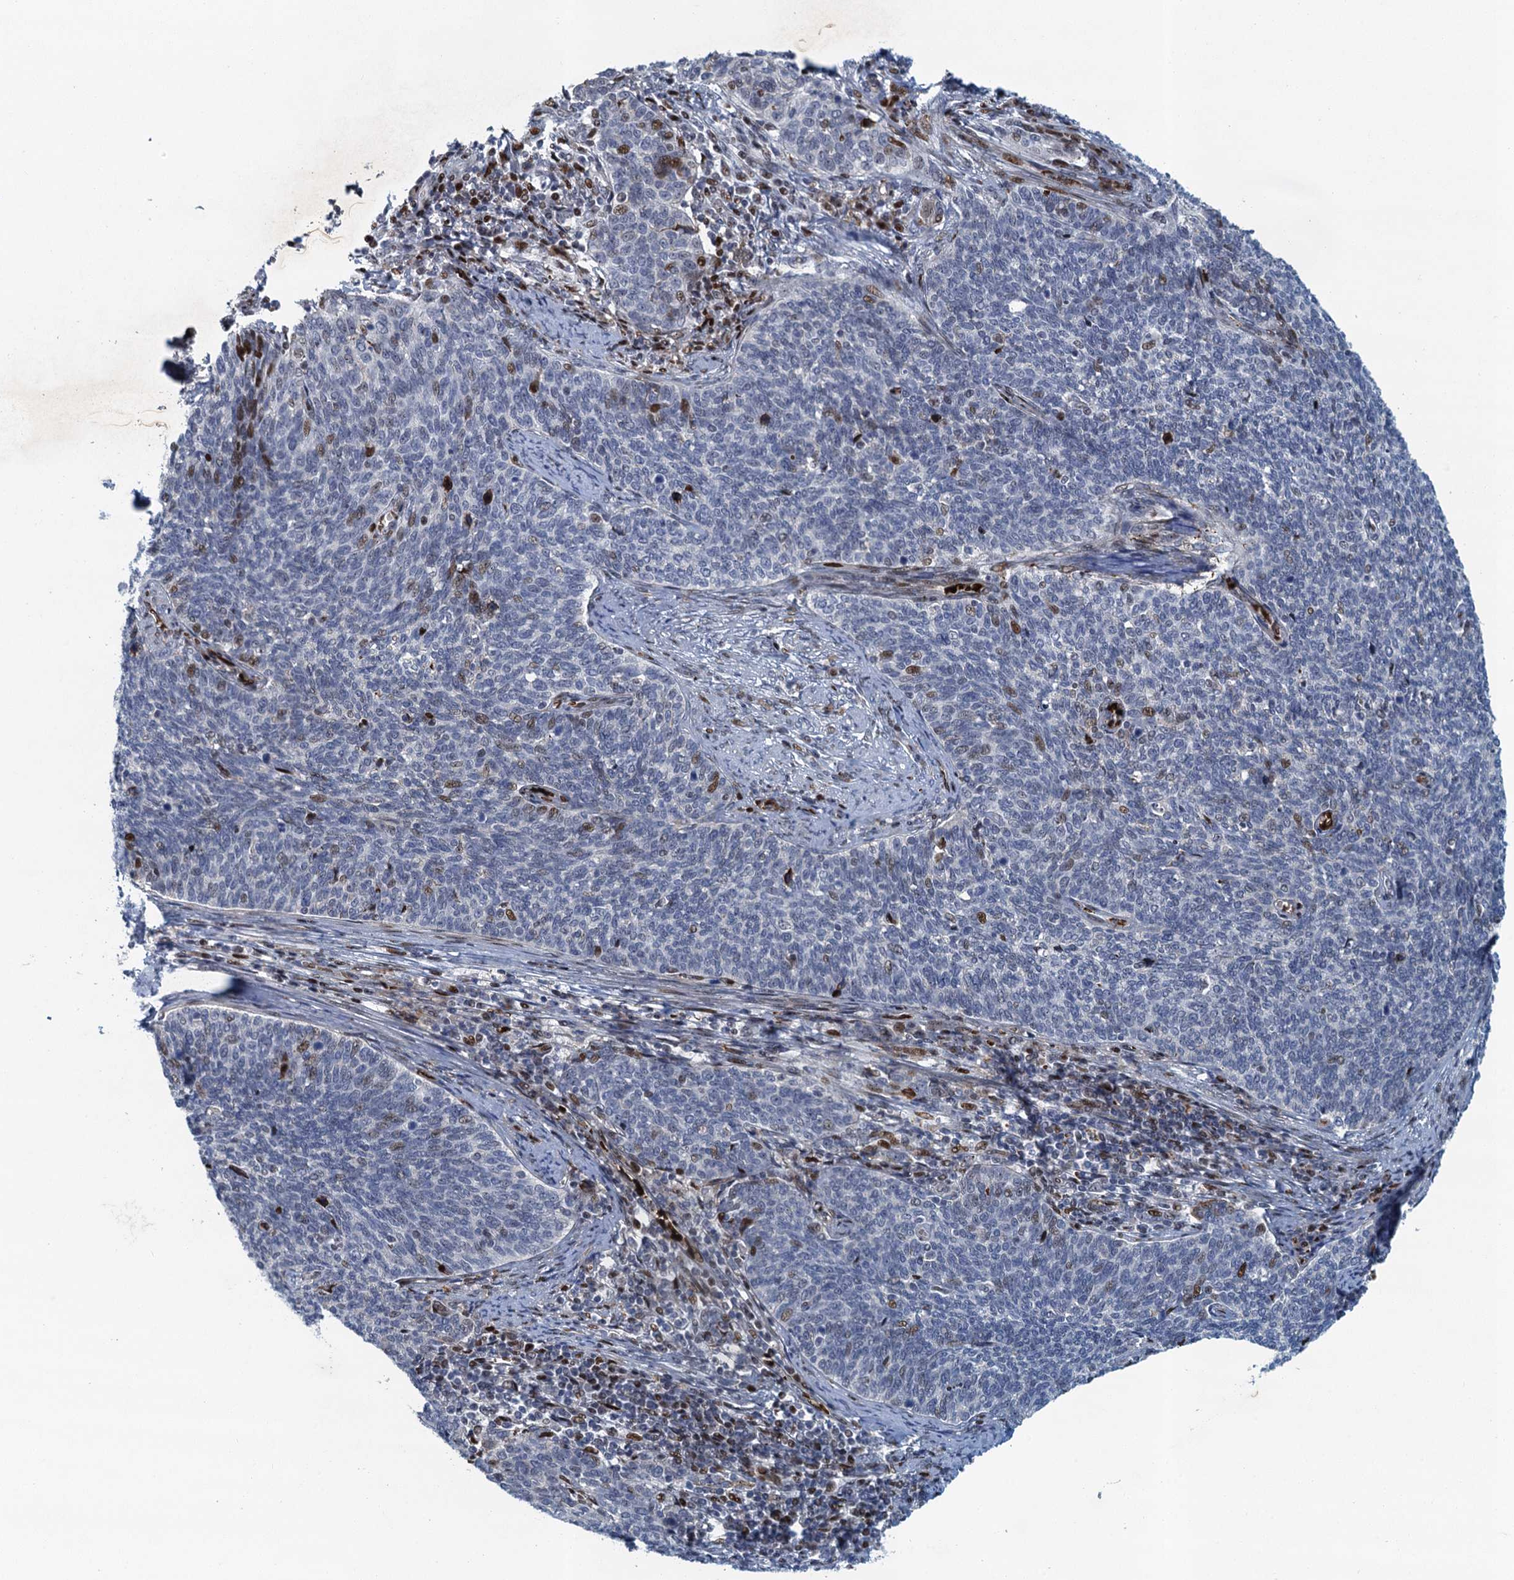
{"staining": {"intensity": "moderate", "quantity": "<25%", "location": "nuclear"}, "tissue": "cervical cancer", "cell_type": "Tumor cells", "image_type": "cancer", "snomed": [{"axis": "morphology", "description": "Squamous cell carcinoma, NOS"}, {"axis": "topography", "description": "Cervix"}], "caption": "Protein staining of squamous cell carcinoma (cervical) tissue exhibits moderate nuclear expression in about <25% of tumor cells. Ihc stains the protein of interest in brown and the nuclei are stained blue.", "gene": "ANKRD13D", "patient": {"sex": "female", "age": 39}}